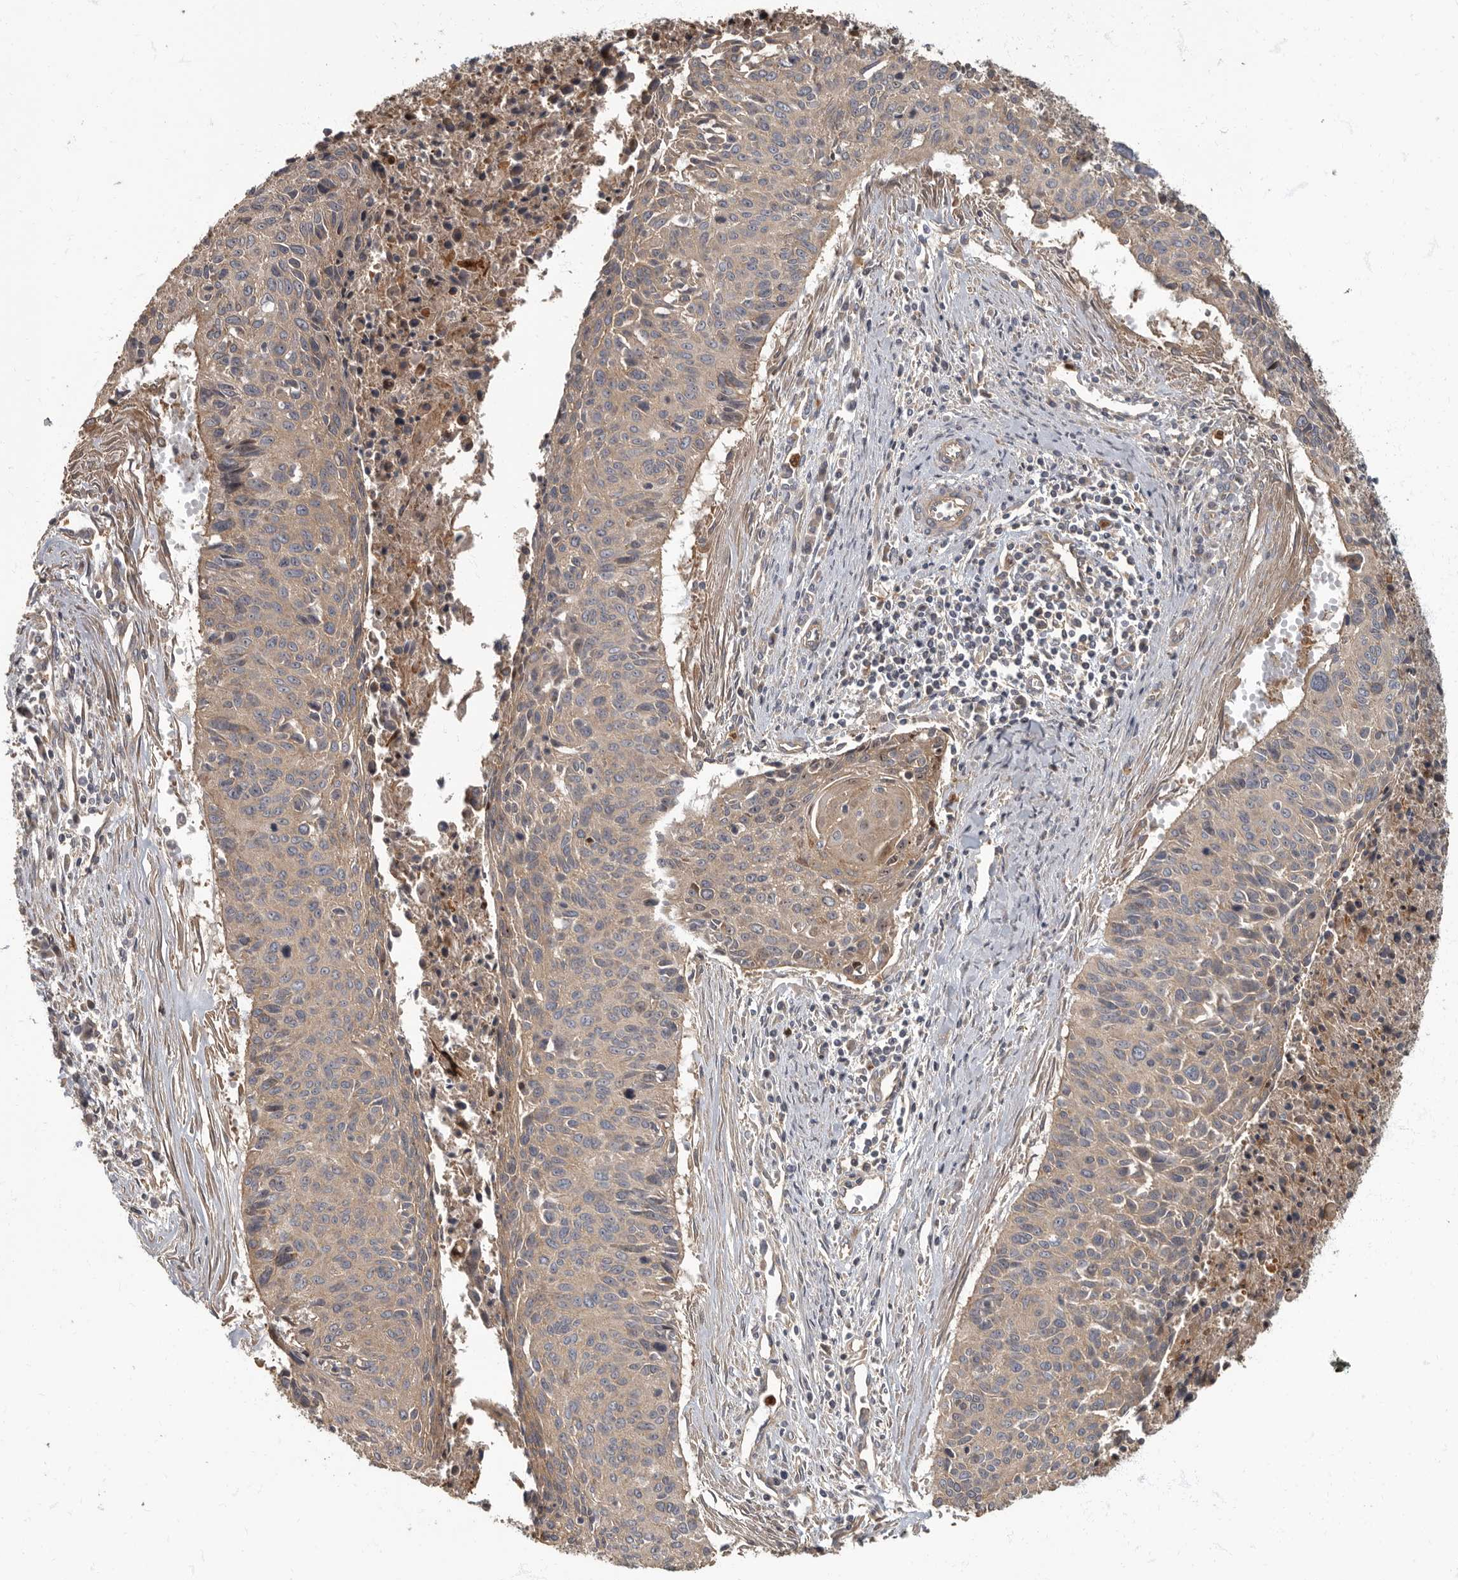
{"staining": {"intensity": "weak", "quantity": ">75%", "location": "cytoplasmic/membranous"}, "tissue": "cervical cancer", "cell_type": "Tumor cells", "image_type": "cancer", "snomed": [{"axis": "morphology", "description": "Squamous cell carcinoma, NOS"}, {"axis": "topography", "description": "Cervix"}], "caption": "Squamous cell carcinoma (cervical) stained for a protein exhibits weak cytoplasmic/membranous positivity in tumor cells. The staining was performed using DAB (3,3'-diaminobenzidine), with brown indicating positive protein expression. Nuclei are stained blue with hematoxylin.", "gene": "DAAM1", "patient": {"sex": "female", "age": 55}}